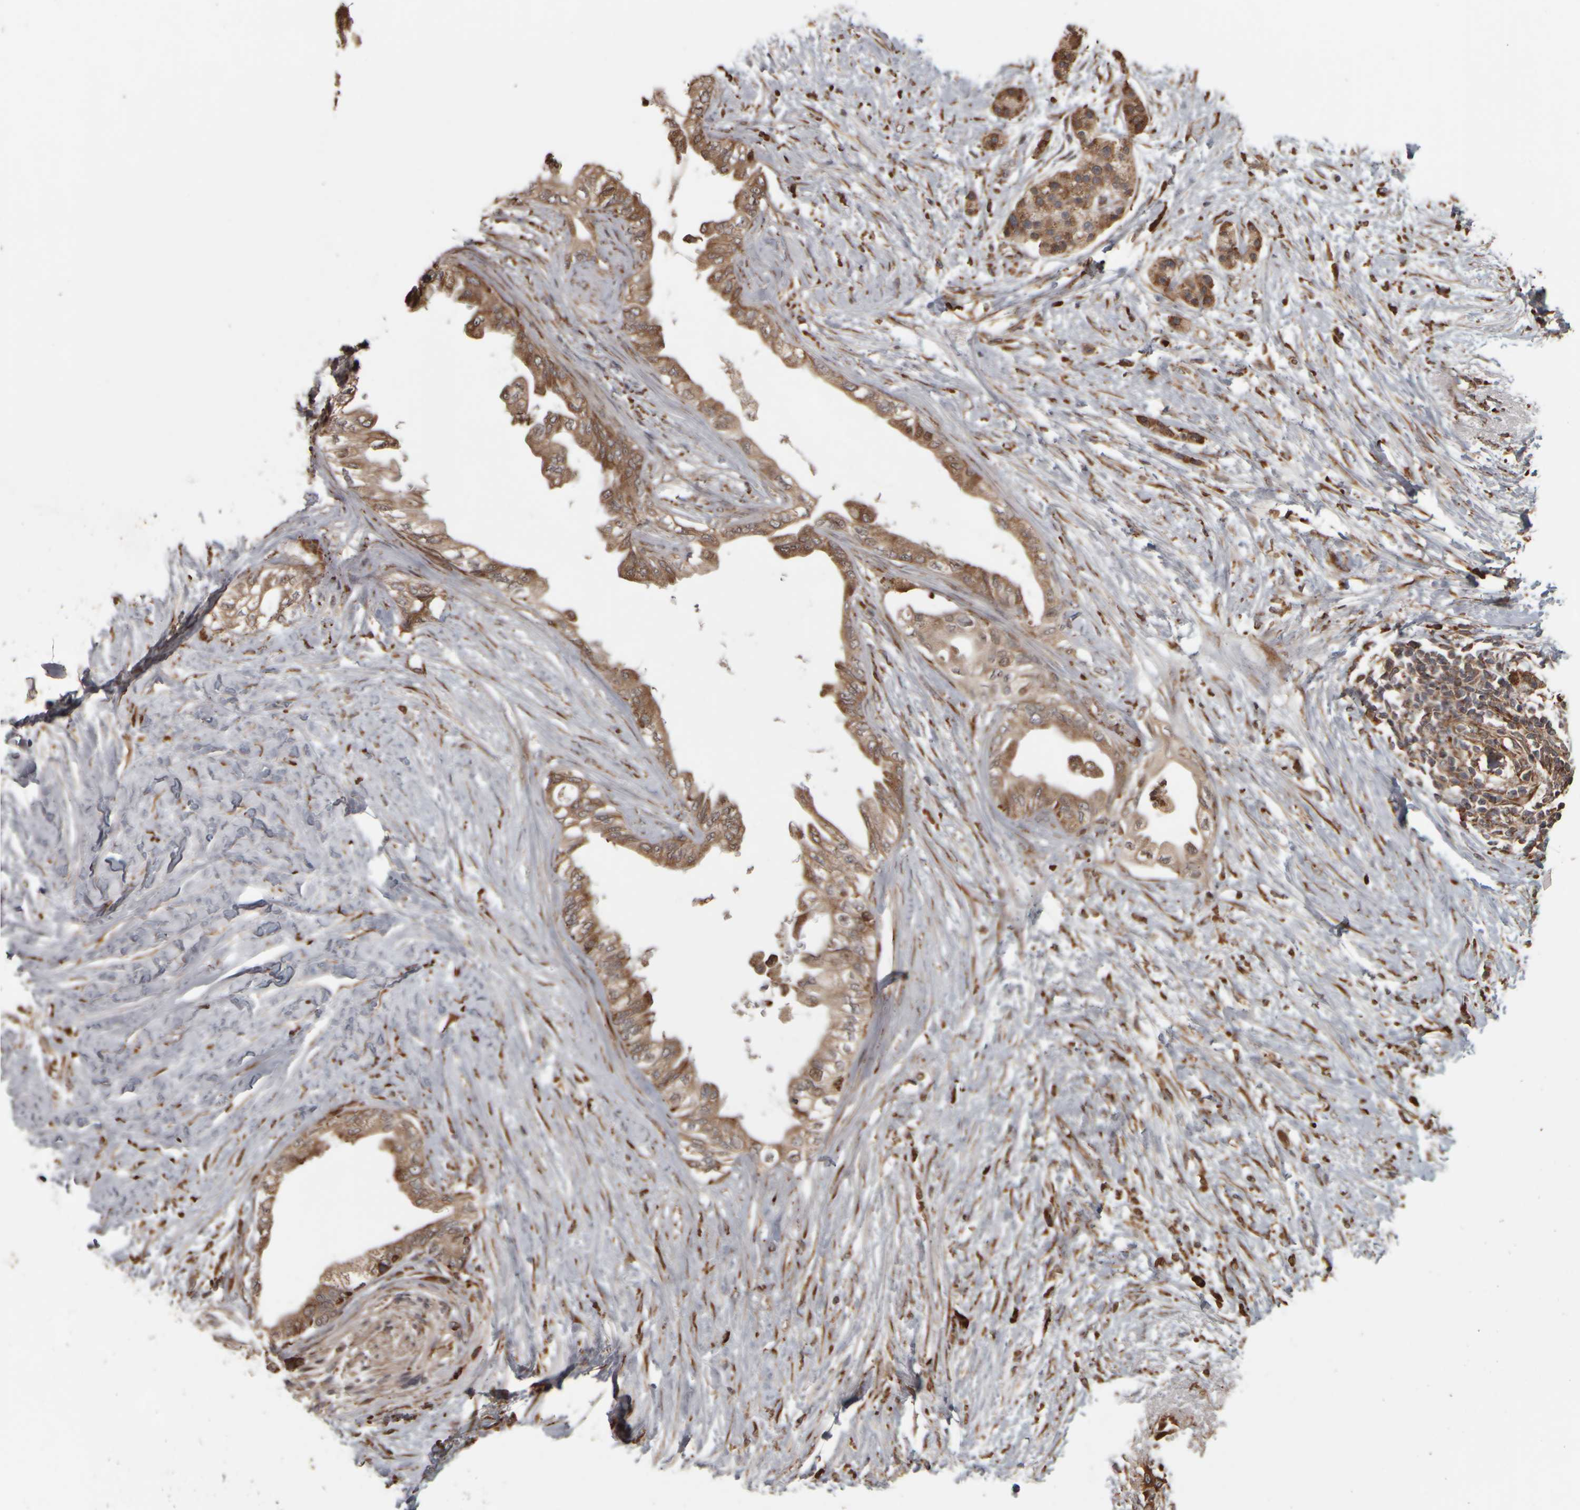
{"staining": {"intensity": "moderate", "quantity": ">75%", "location": "cytoplasmic/membranous"}, "tissue": "pancreatic cancer", "cell_type": "Tumor cells", "image_type": "cancer", "snomed": [{"axis": "morphology", "description": "Normal tissue, NOS"}, {"axis": "morphology", "description": "Adenocarcinoma, NOS"}, {"axis": "topography", "description": "Pancreas"}, {"axis": "topography", "description": "Duodenum"}], "caption": "IHC of pancreatic adenocarcinoma demonstrates medium levels of moderate cytoplasmic/membranous expression in approximately >75% of tumor cells.", "gene": "AGBL3", "patient": {"sex": "female", "age": 60}}